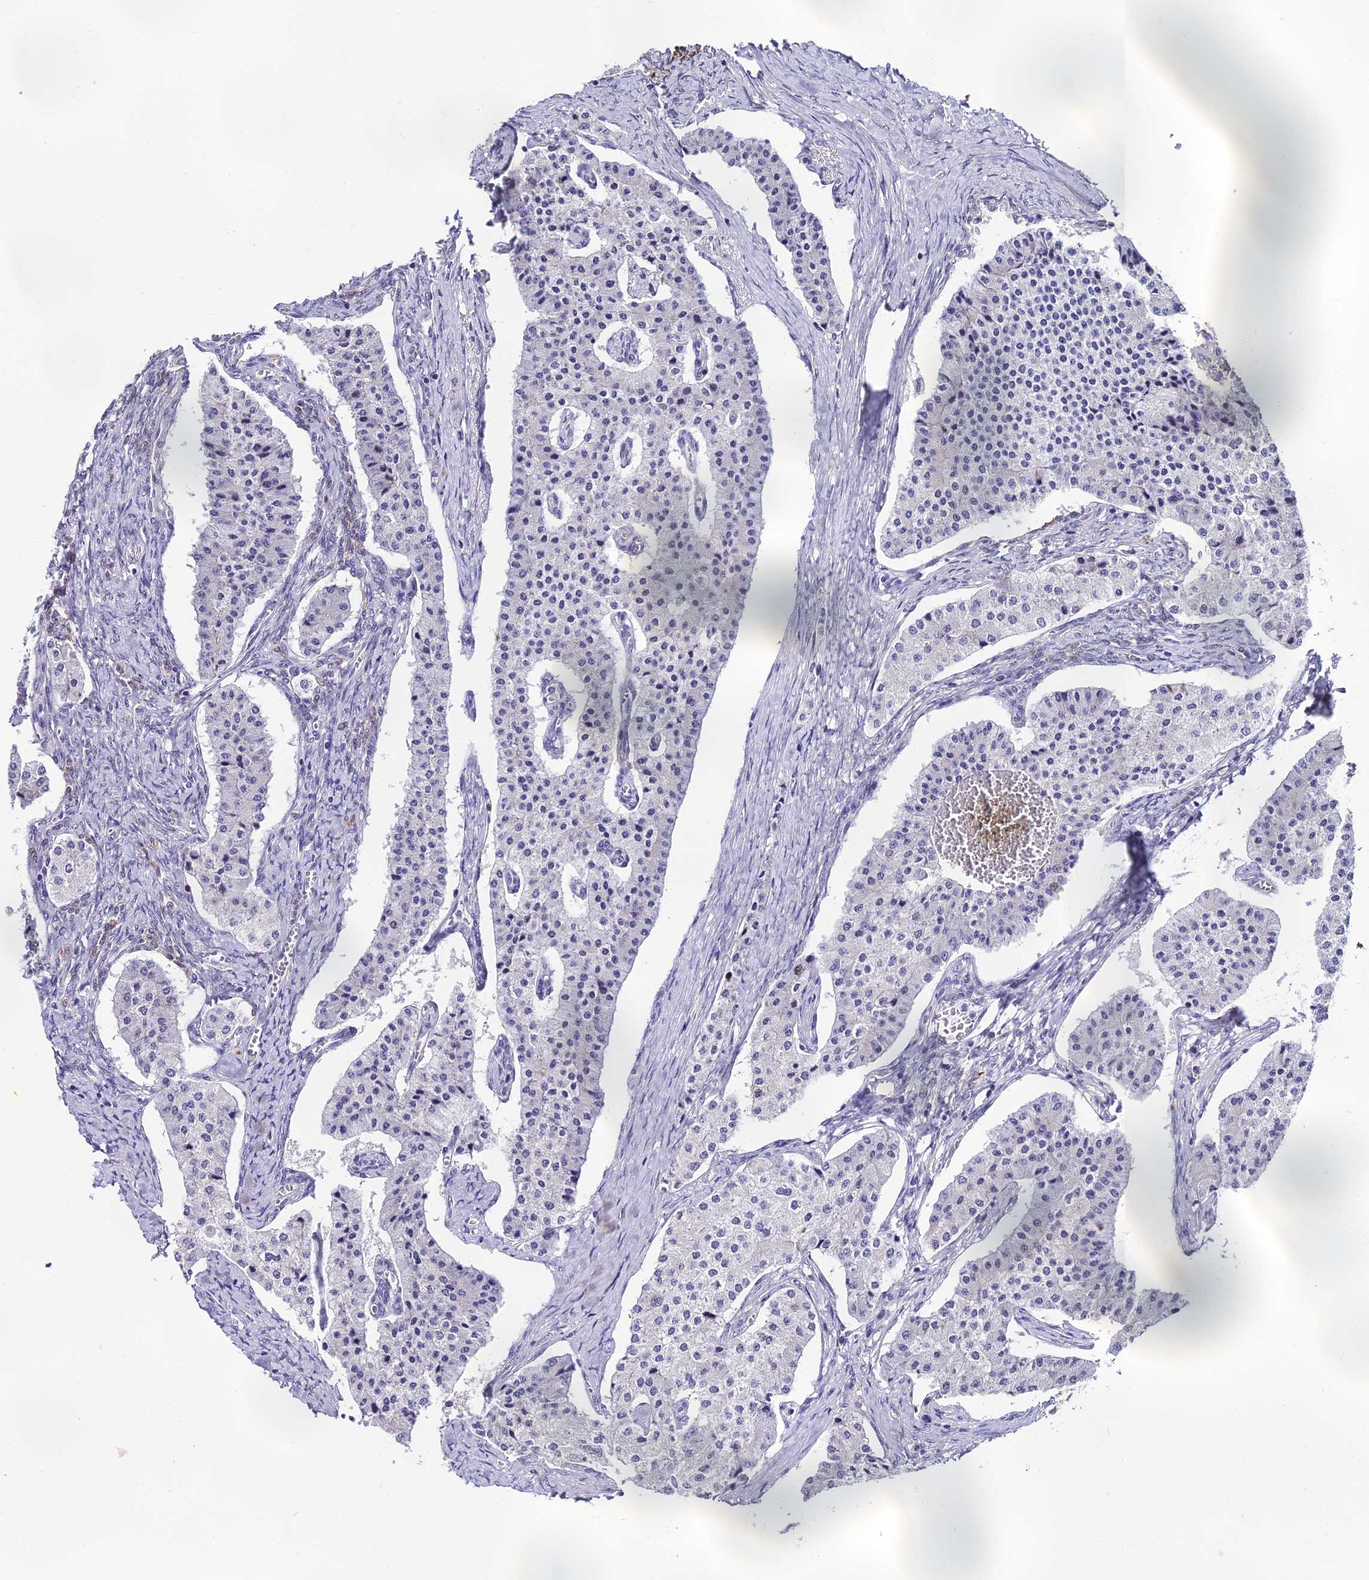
{"staining": {"intensity": "negative", "quantity": "none", "location": "none"}, "tissue": "carcinoid", "cell_type": "Tumor cells", "image_type": "cancer", "snomed": [{"axis": "morphology", "description": "Carcinoid, malignant, NOS"}, {"axis": "topography", "description": "Colon"}], "caption": "Immunohistochemistry (IHC) photomicrograph of human carcinoid stained for a protein (brown), which displays no positivity in tumor cells.", "gene": "TRIML2", "patient": {"sex": "female", "age": 52}}